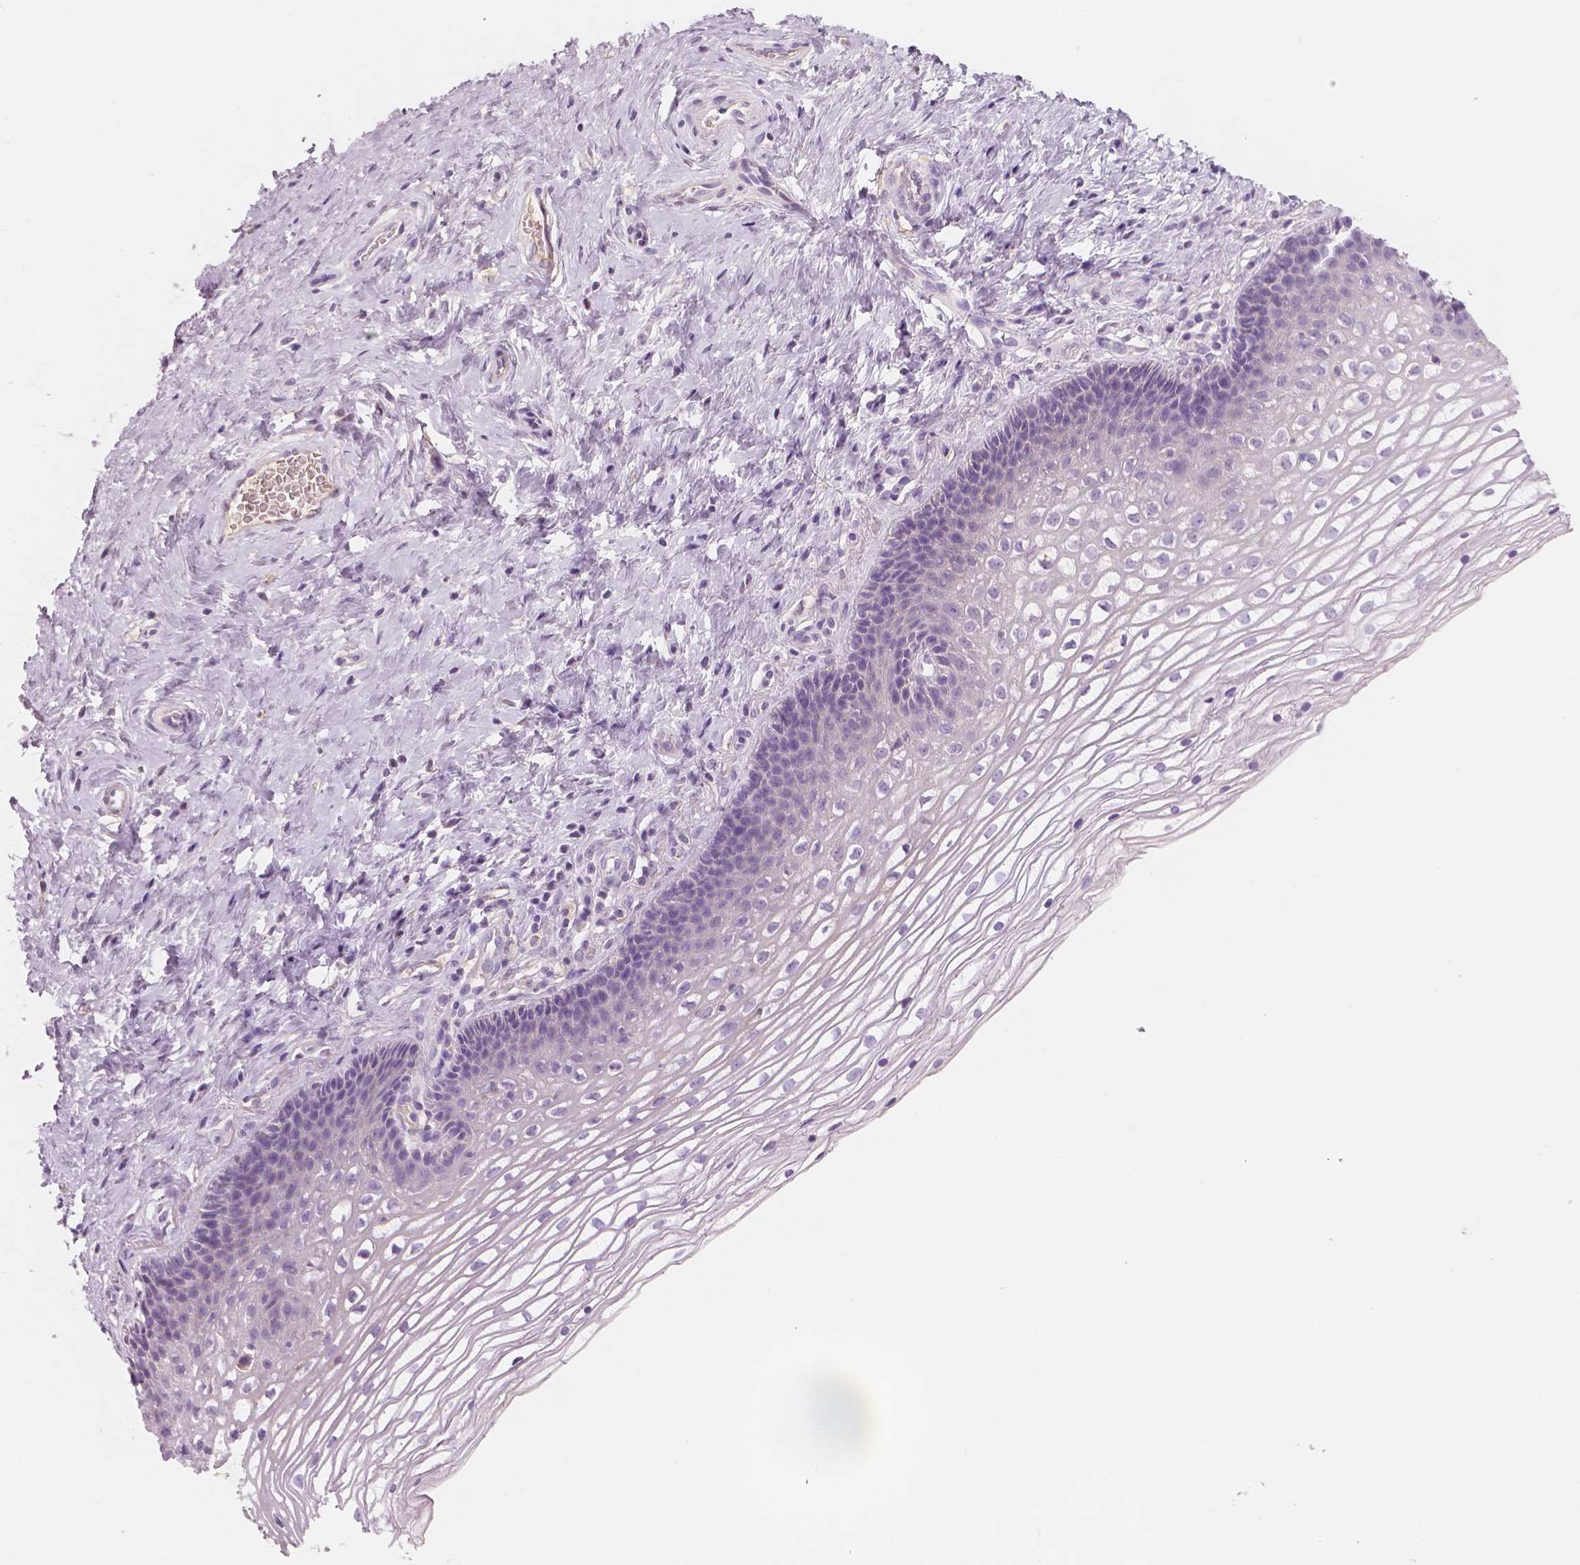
{"staining": {"intensity": "negative", "quantity": "none", "location": "none"}, "tissue": "cervix", "cell_type": "Glandular cells", "image_type": "normal", "snomed": [{"axis": "morphology", "description": "Normal tissue, NOS"}, {"axis": "topography", "description": "Cervix"}], "caption": "Glandular cells are negative for protein expression in normal human cervix.", "gene": "APOA4", "patient": {"sex": "female", "age": 34}}